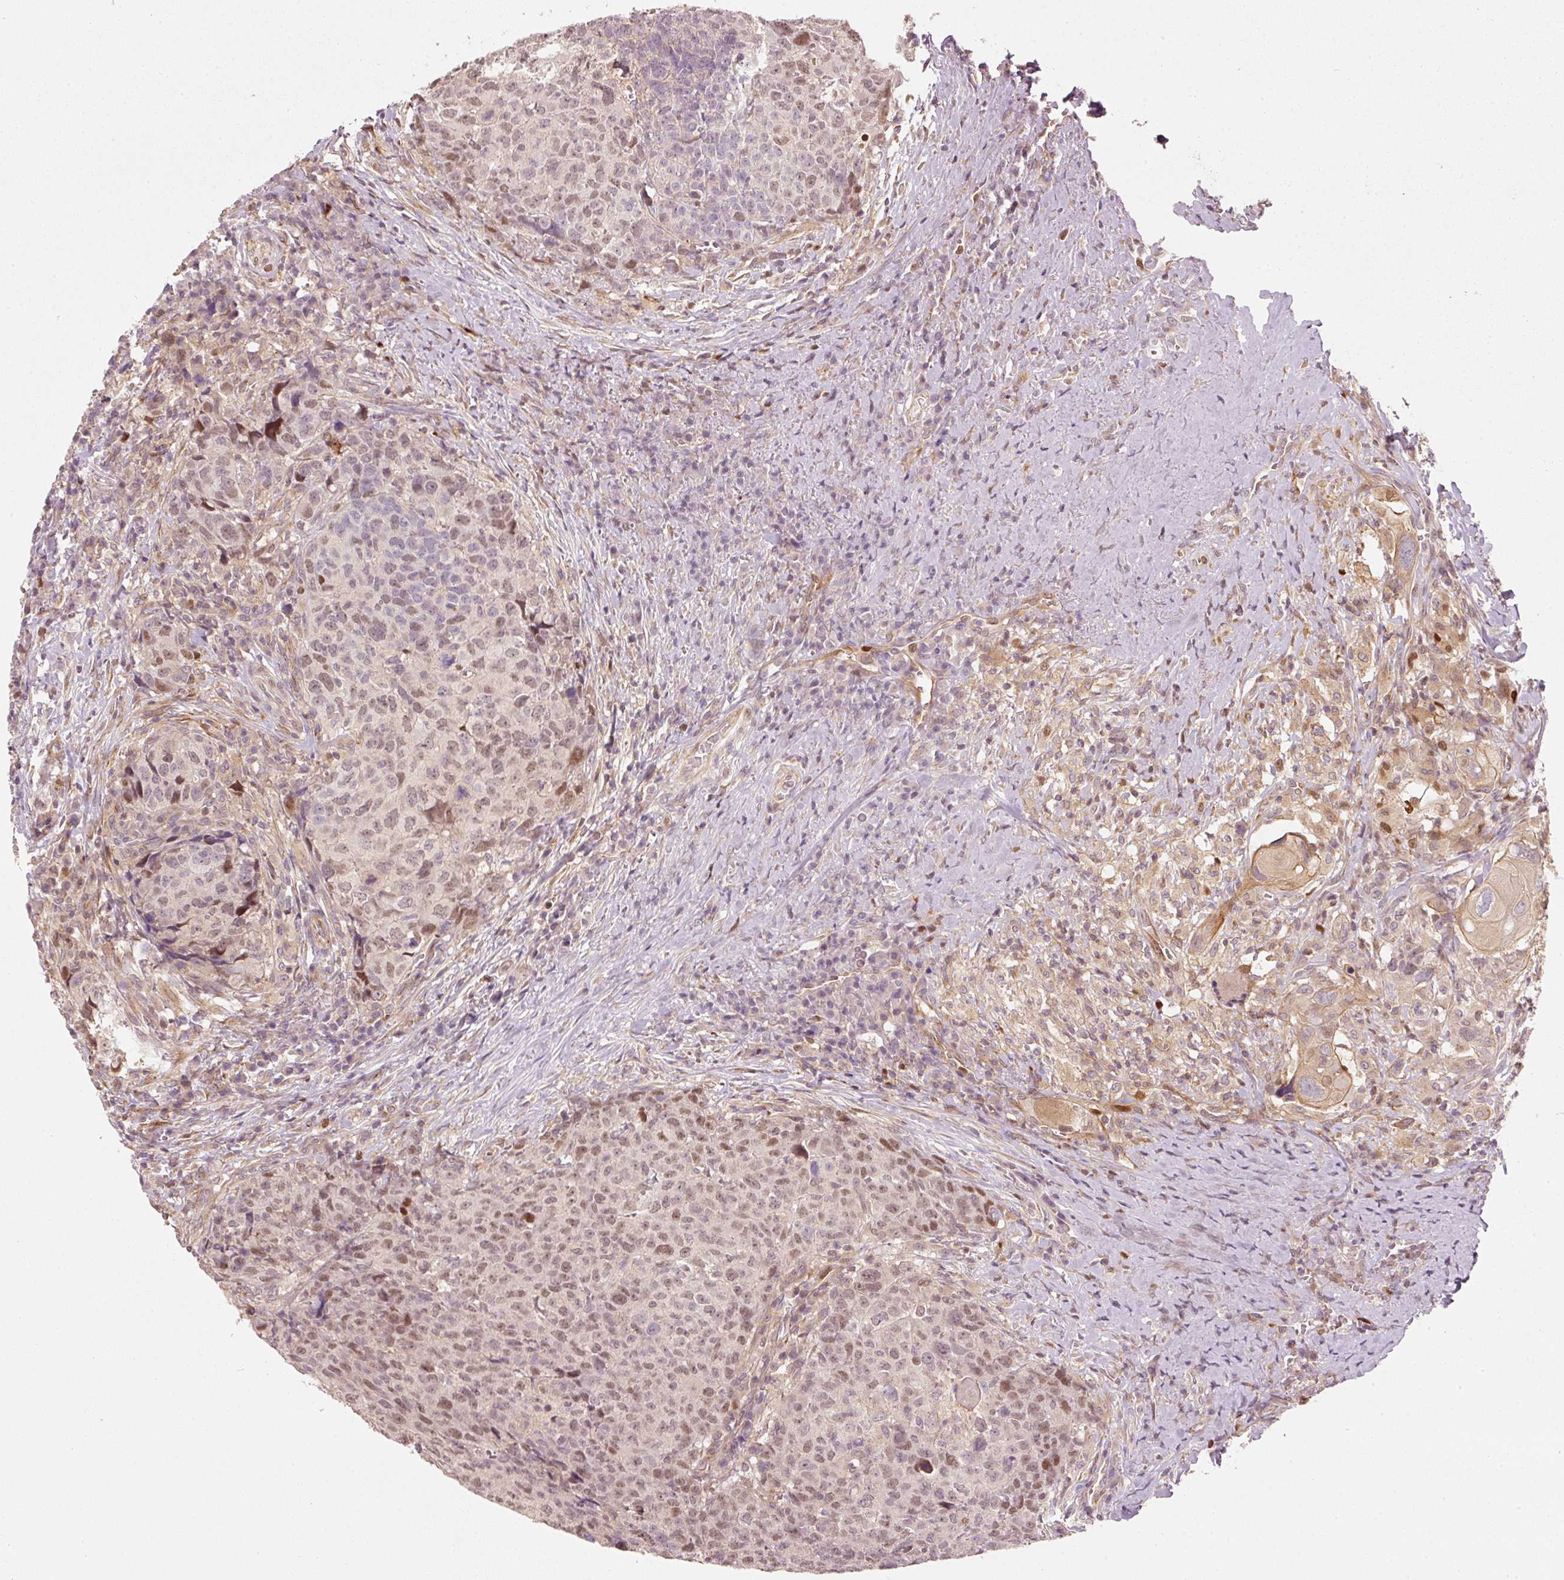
{"staining": {"intensity": "moderate", "quantity": "25%-75%", "location": "nuclear"}, "tissue": "head and neck cancer", "cell_type": "Tumor cells", "image_type": "cancer", "snomed": [{"axis": "morphology", "description": "Squamous cell carcinoma, NOS"}, {"axis": "topography", "description": "Head-Neck"}], "caption": "A brown stain shows moderate nuclear expression of a protein in head and neck cancer (squamous cell carcinoma) tumor cells. (brown staining indicates protein expression, while blue staining denotes nuclei).", "gene": "TREX2", "patient": {"sex": "male", "age": 66}}